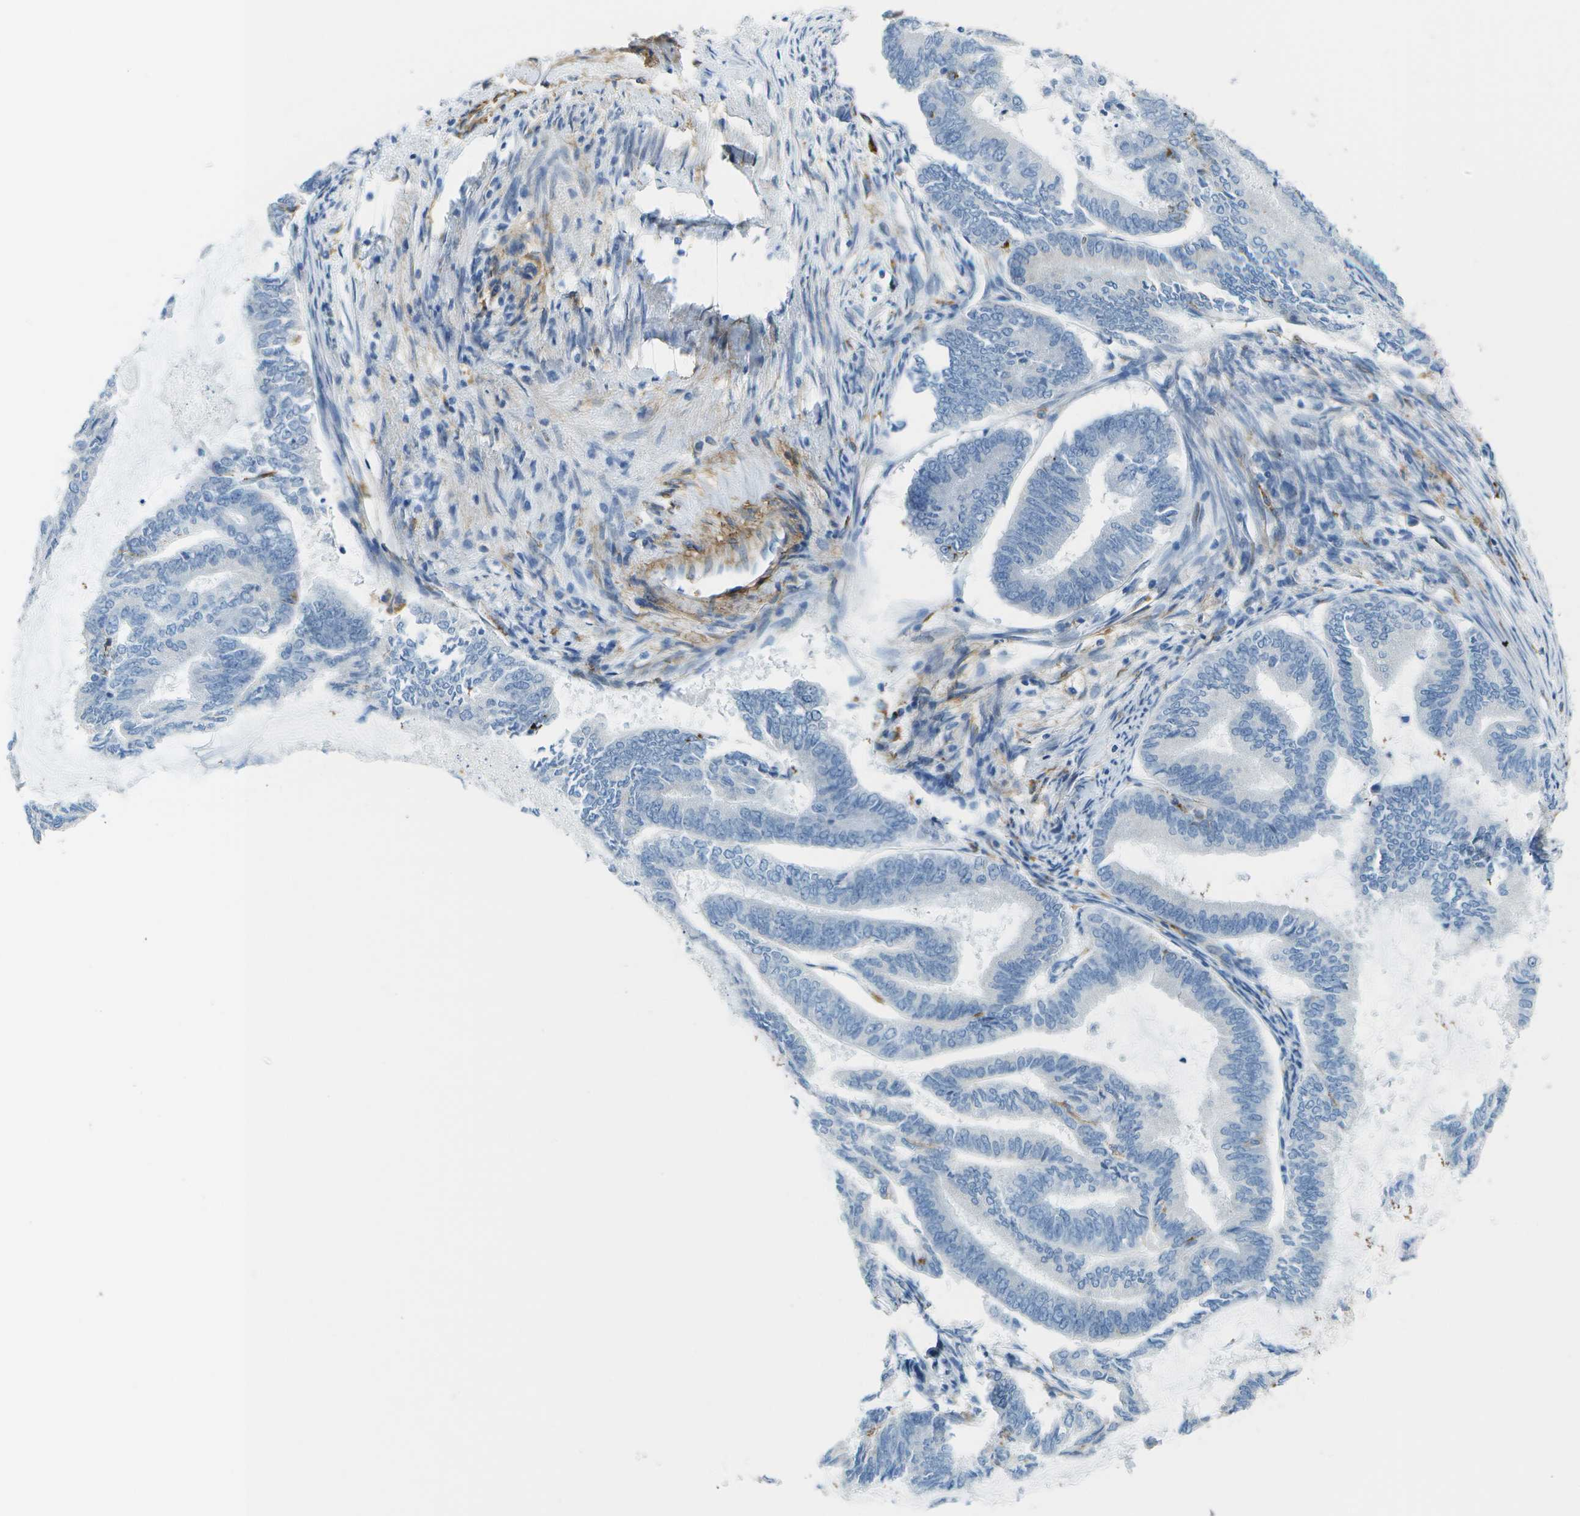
{"staining": {"intensity": "negative", "quantity": "none", "location": "none"}, "tissue": "endometrial cancer", "cell_type": "Tumor cells", "image_type": "cancer", "snomed": [{"axis": "morphology", "description": "Adenocarcinoma, NOS"}, {"axis": "topography", "description": "Endometrium"}], "caption": "An IHC micrograph of endometrial cancer is shown. There is no staining in tumor cells of endometrial cancer.", "gene": "ZBTB43", "patient": {"sex": "female", "age": 86}}